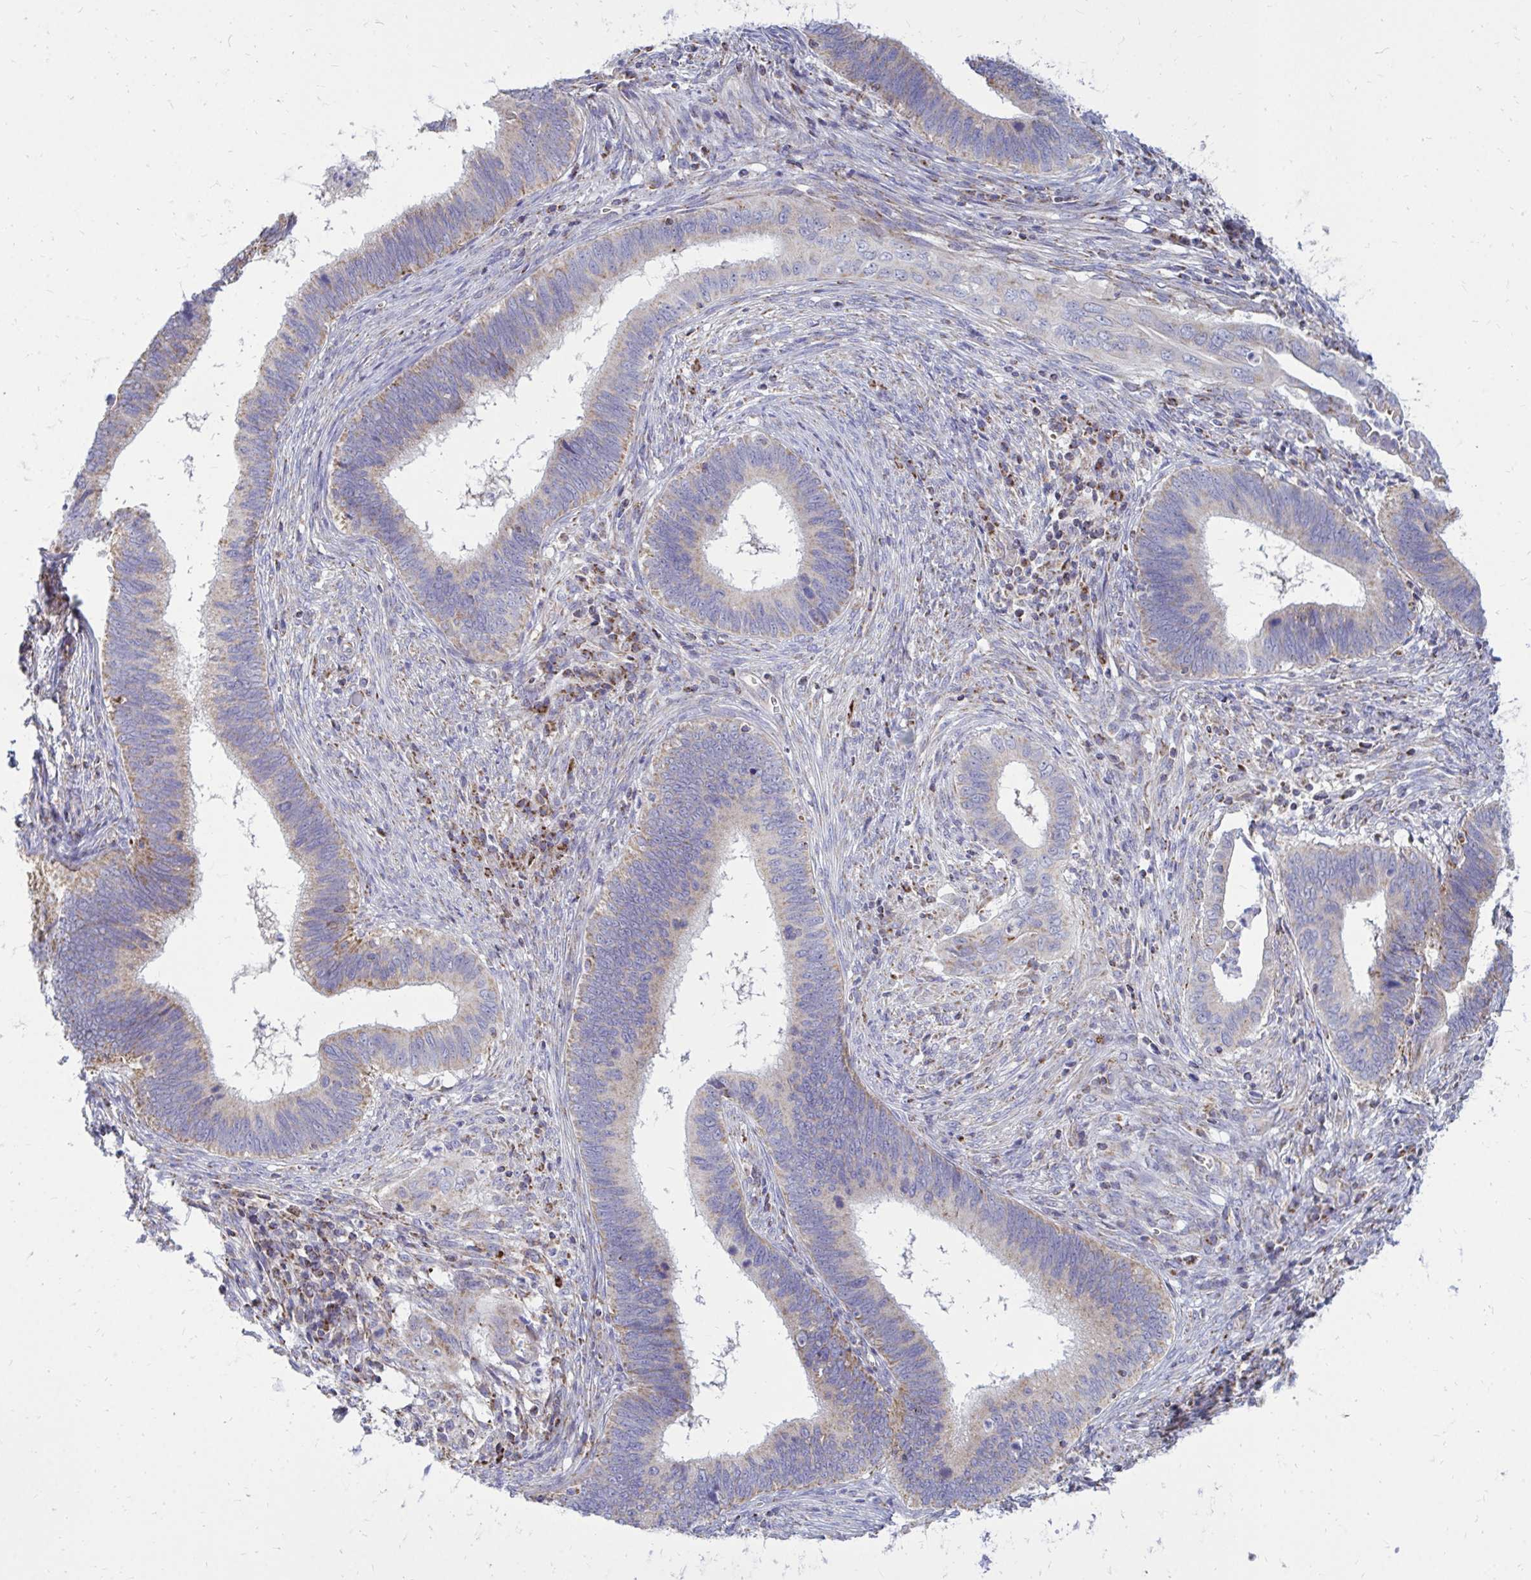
{"staining": {"intensity": "weak", "quantity": "<25%", "location": "cytoplasmic/membranous"}, "tissue": "cervical cancer", "cell_type": "Tumor cells", "image_type": "cancer", "snomed": [{"axis": "morphology", "description": "Adenocarcinoma, NOS"}, {"axis": "topography", "description": "Cervix"}], "caption": "IHC of adenocarcinoma (cervical) displays no positivity in tumor cells. (IHC, brightfield microscopy, high magnification).", "gene": "OR10R2", "patient": {"sex": "female", "age": 42}}